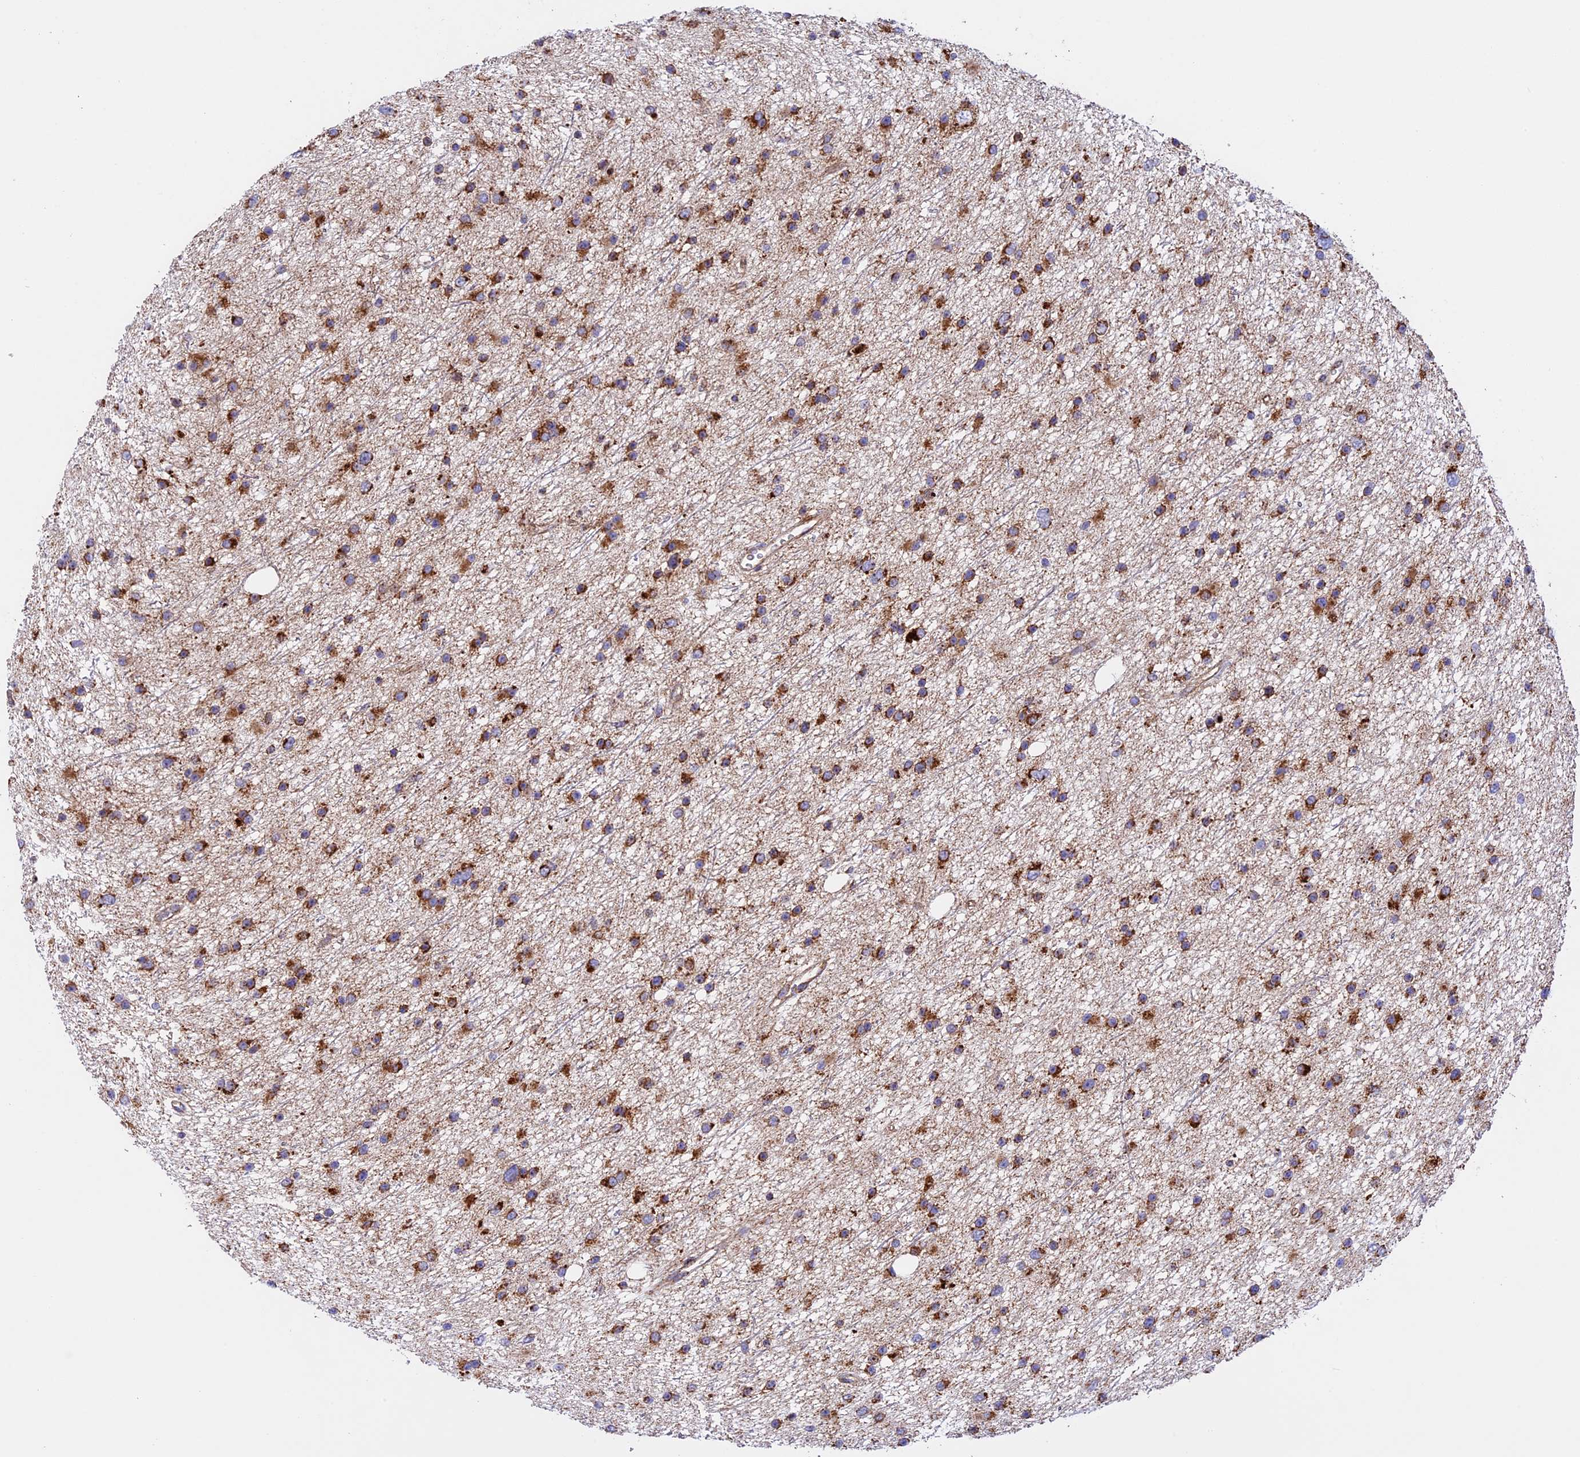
{"staining": {"intensity": "strong", "quantity": ">75%", "location": "cytoplasmic/membranous"}, "tissue": "glioma", "cell_type": "Tumor cells", "image_type": "cancer", "snomed": [{"axis": "morphology", "description": "Glioma, malignant, Low grade"}, {"axis": "topography", "description": "Cerebral cortex"}], "caption": "Malignant low-grade glioma stained for a protein shows strong cytoplasmic/membranous positivity in tumor cells. The staining was performed using DAB, with brown indicating positive protein expression. Nuclei are stained blue with hematoxylin.", "gene": "UQCRB", "patient": {"sex": "female", "age": 39}}